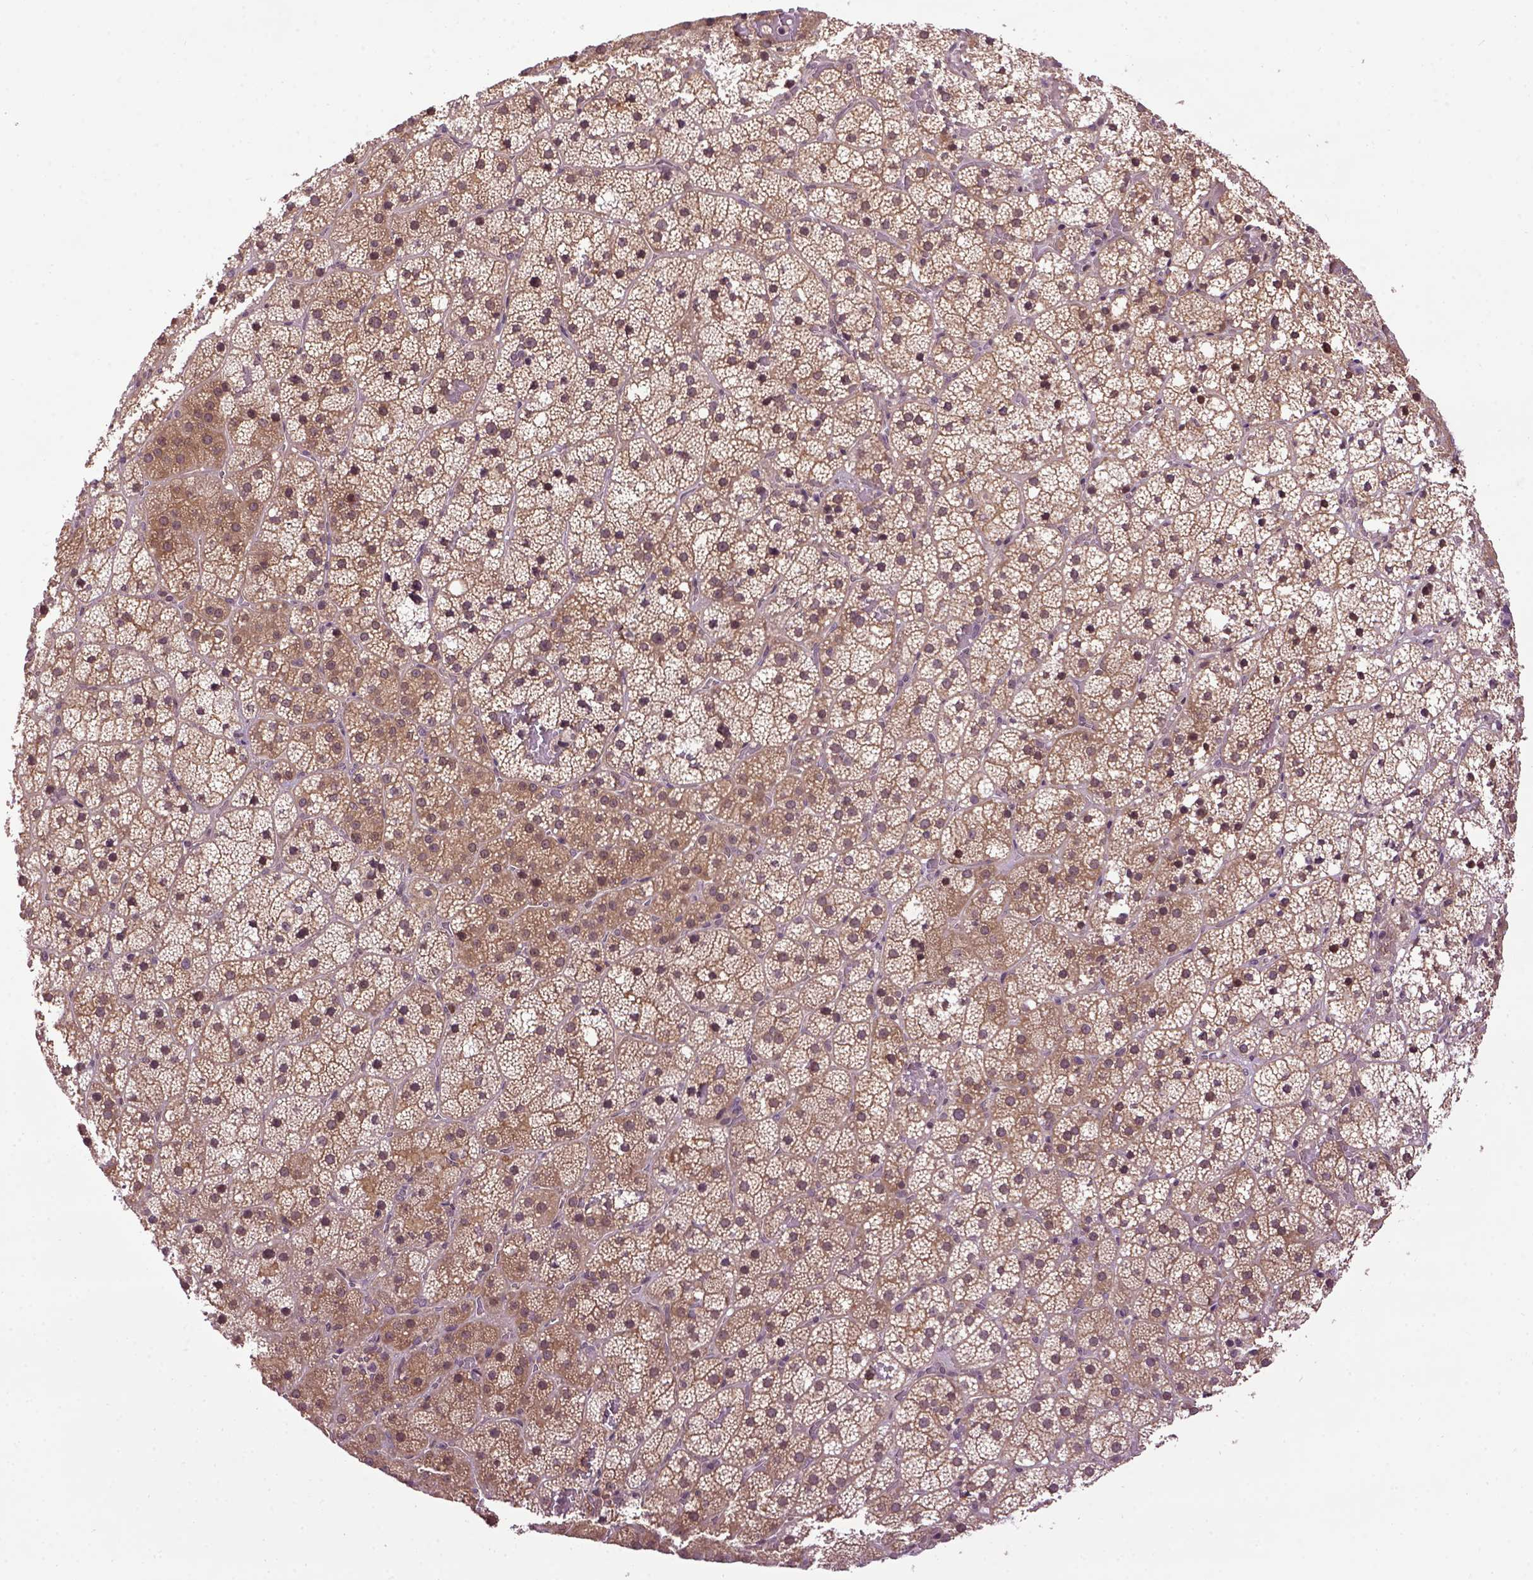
{"staining": {"intensity": "moderate", "quantity": ">75%", "location": "cytoplasmic/membranous,nuclear"}, "tissue": "adrenal gland", "cell_type": "Glandular cells", "image_type": "normal", "snomed": [{"axis": "morphology", "description": "Normal tissue, NOS"}, {"axis": "topography", "description": "Adrenal gland"}], "caption": "Immunohistochemistry micrograph of benign adrenal gland stained for a protein (brown), which reveals medium levels of moderate cytoplasmic/membranous,nuclear expression in approximately >75% of glandular cells.", "gene": "WDR48", "patient": {"sex": "male", "age": 53}}